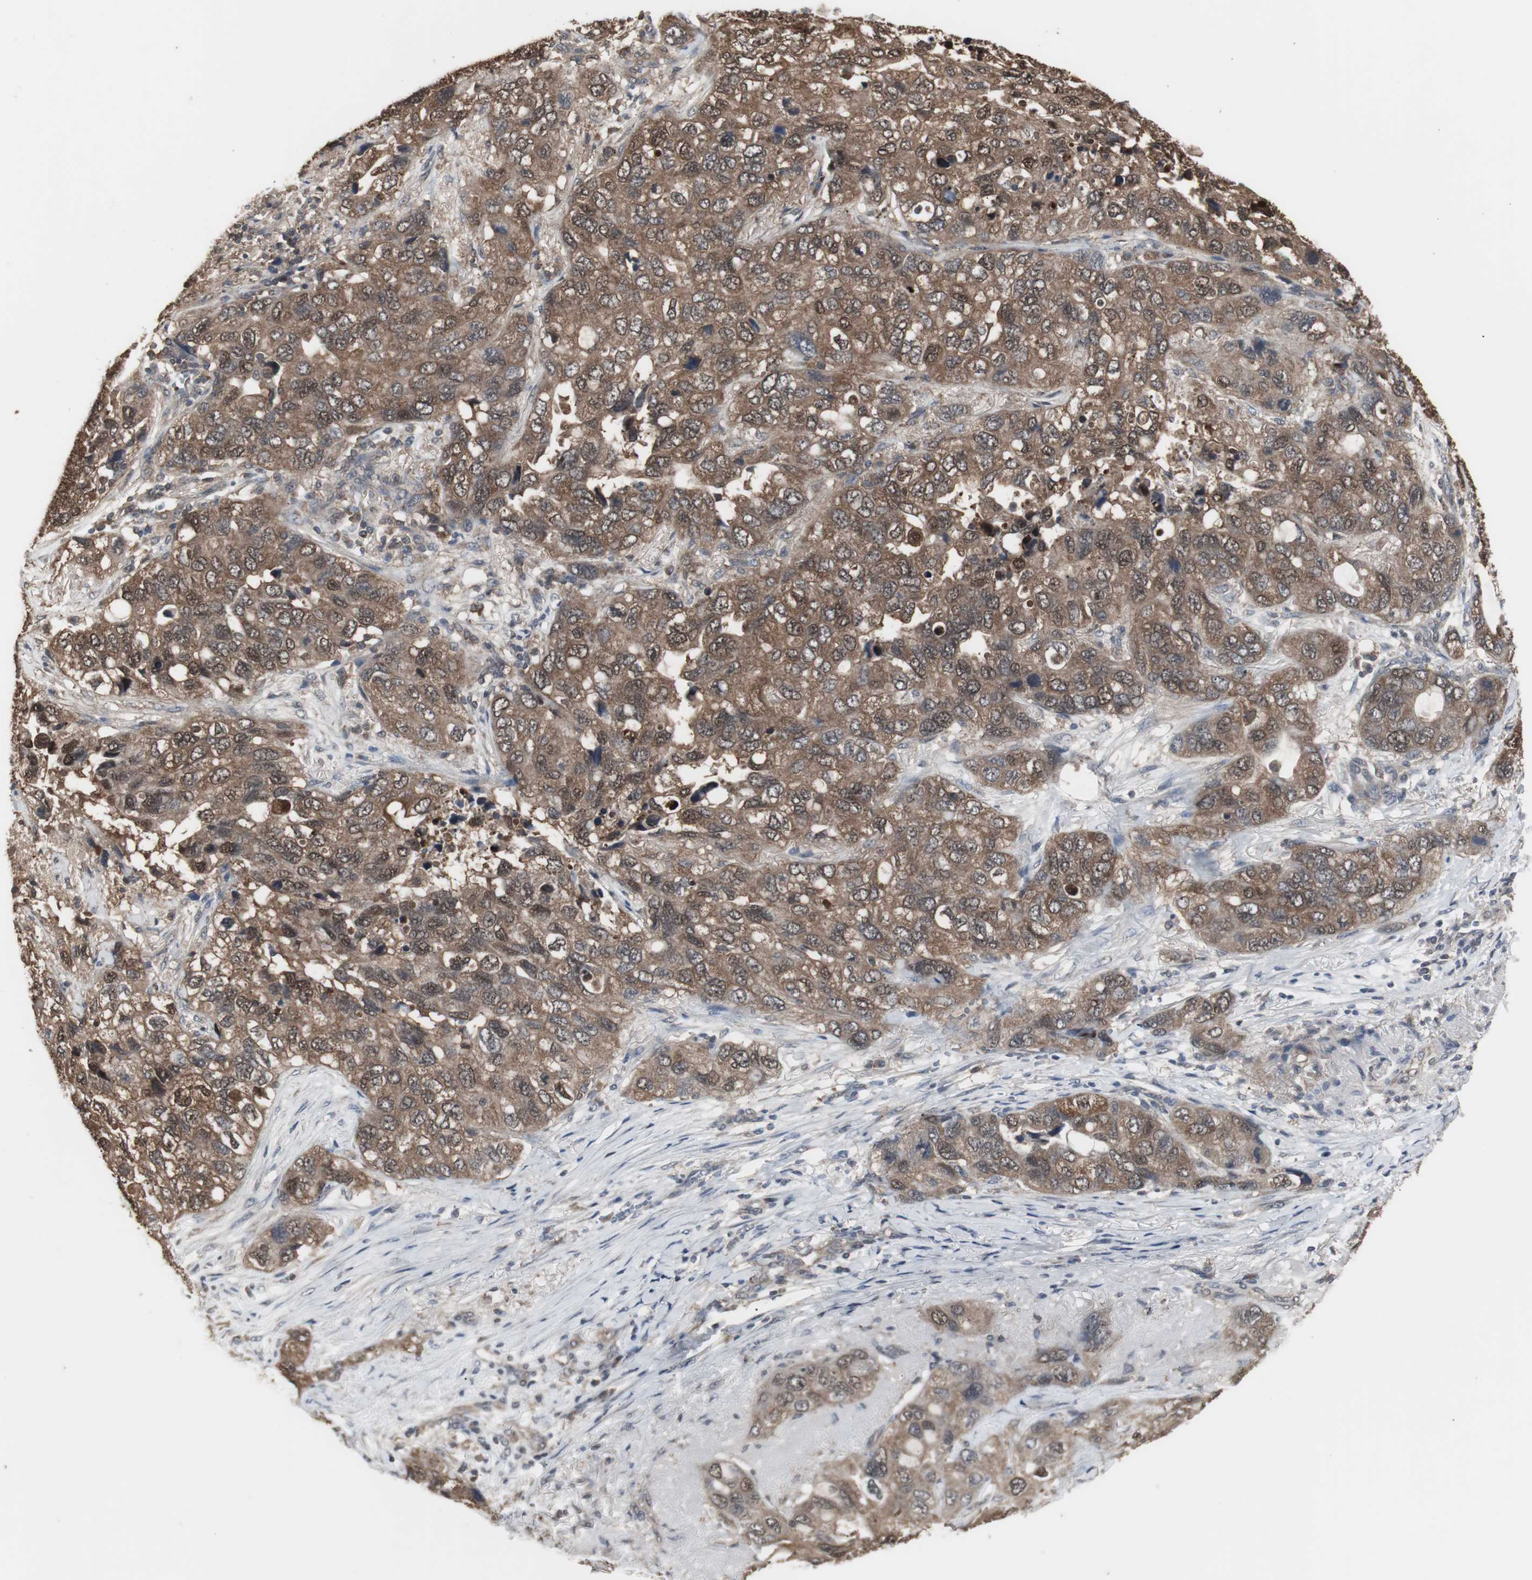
{"staining": {"intensity": "moderate", "quantity": ">75%", "location": "cytoplasmic/membranous,nuclear"}, "tissue": "lung cancer", "cell_type": "Tumor cells", "image_type": "cancer", "snomed": [{"axis": "morphology", "description": "Squamous cell carcinoma, NOS"}, {"axis": "topography", "description": "Lung"}], "caption": "Protein expression analysis of human squamous cell carcinoma (lung) reveals moderate cytoplasmic/membranous and nuclear expression in about >75% of tumor cells. (DAB (3,3'-diaminobenzidine) = brown stain, brightfield microscopy at high magnification).", "gene": "HPRT1", "patient": {"sex": "female", "age": 73}}